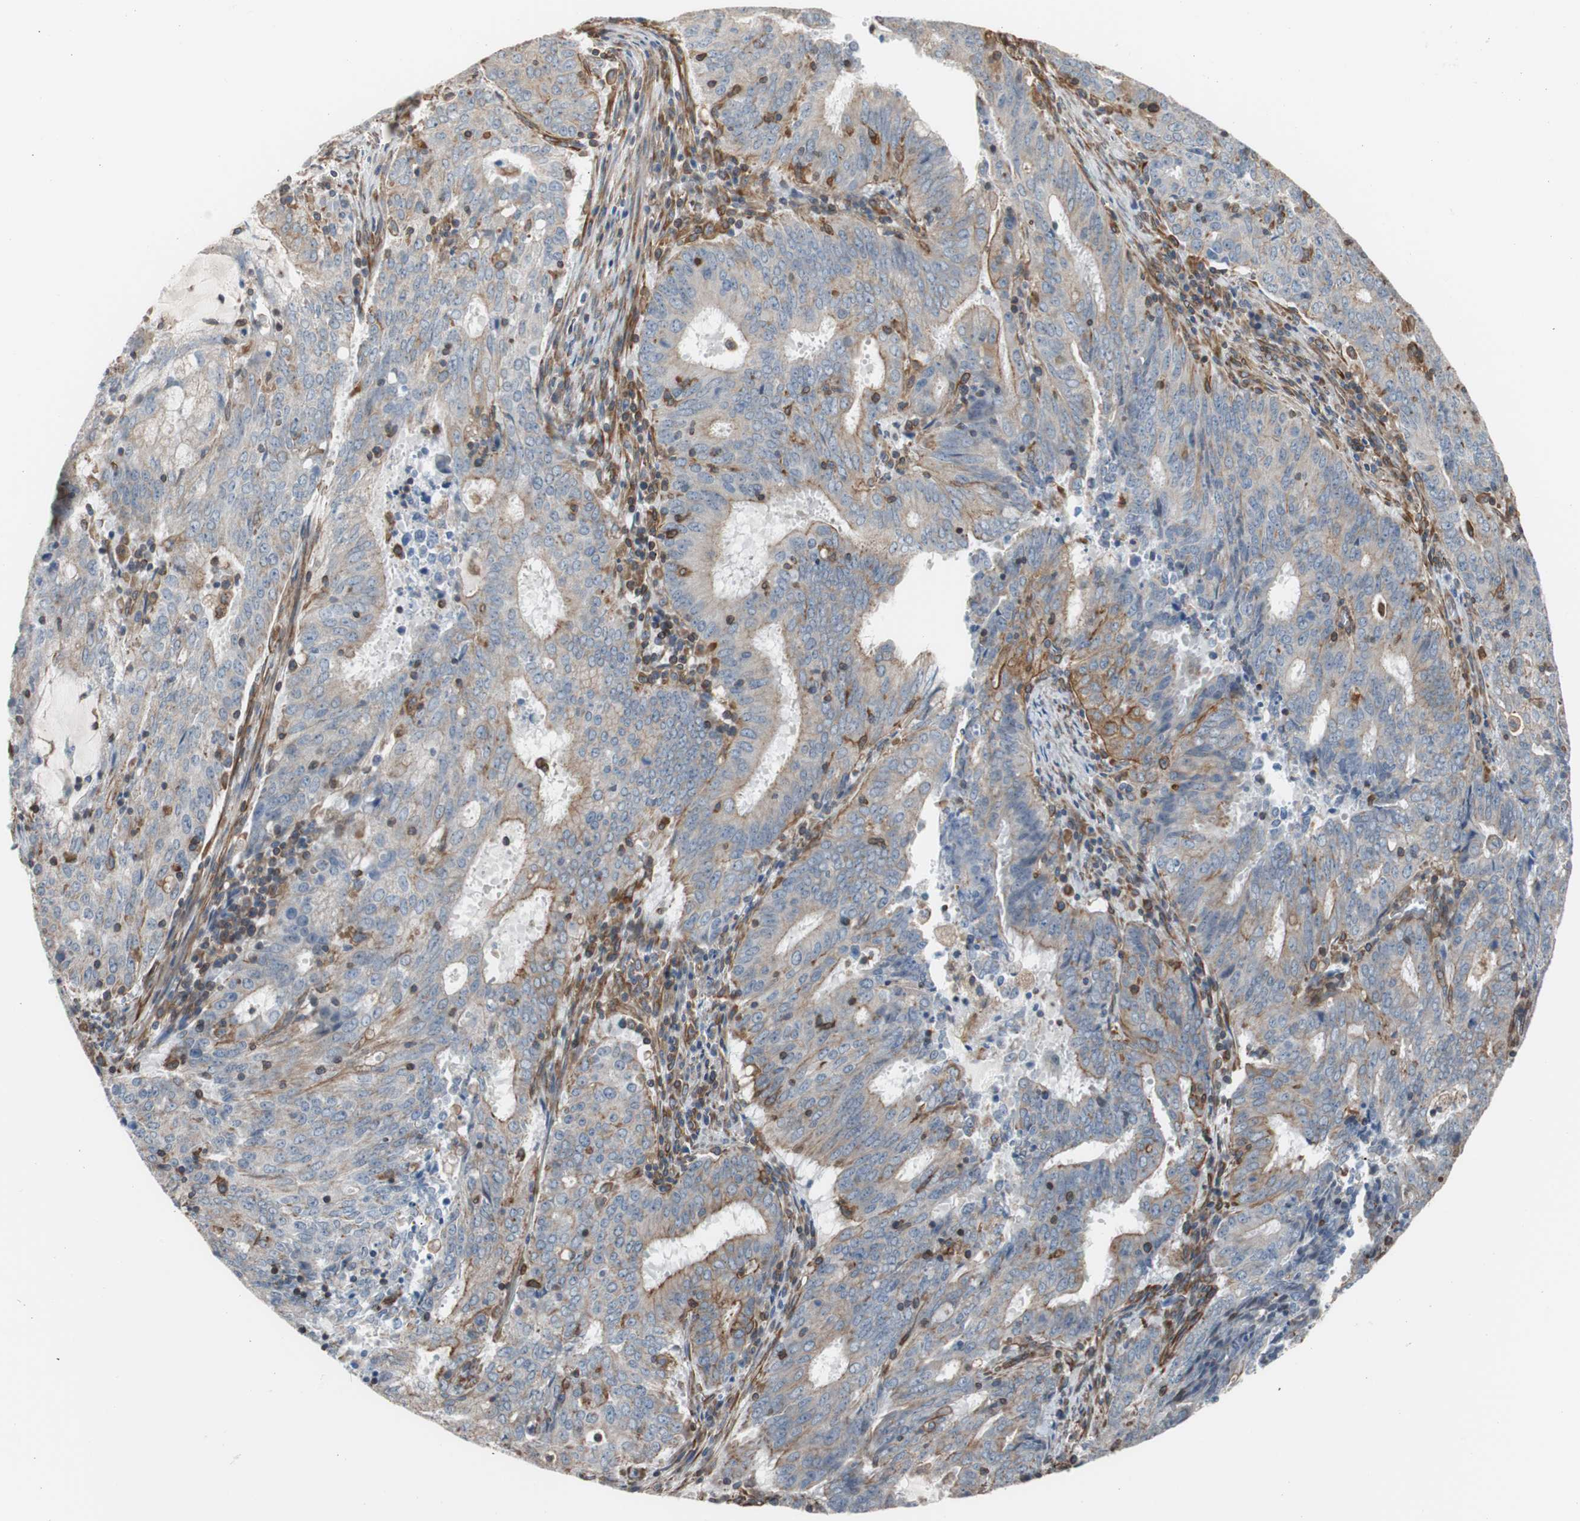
{"staining": {"intensity": "weak", "quantity": "25%-75%", "location": "cytoplasmic/membranous"}, "tissue": "cervical cancer", "cell_type": "Tumor cells", "image_type": "cancer", "snomed": [{"axis": "morphology", "description": "Adenocarcinoma, NOS"}, {"axis": "topography", "description": "Cervix"}], "caption": "Cervical cancer stained with a brown dye demonstrates weak cytoplasmic/membranous positive positivity in approximately 25%-75% of tumor cells.", "gene": "KIF3B", "patient": {"sex": "female", "age": 44}}